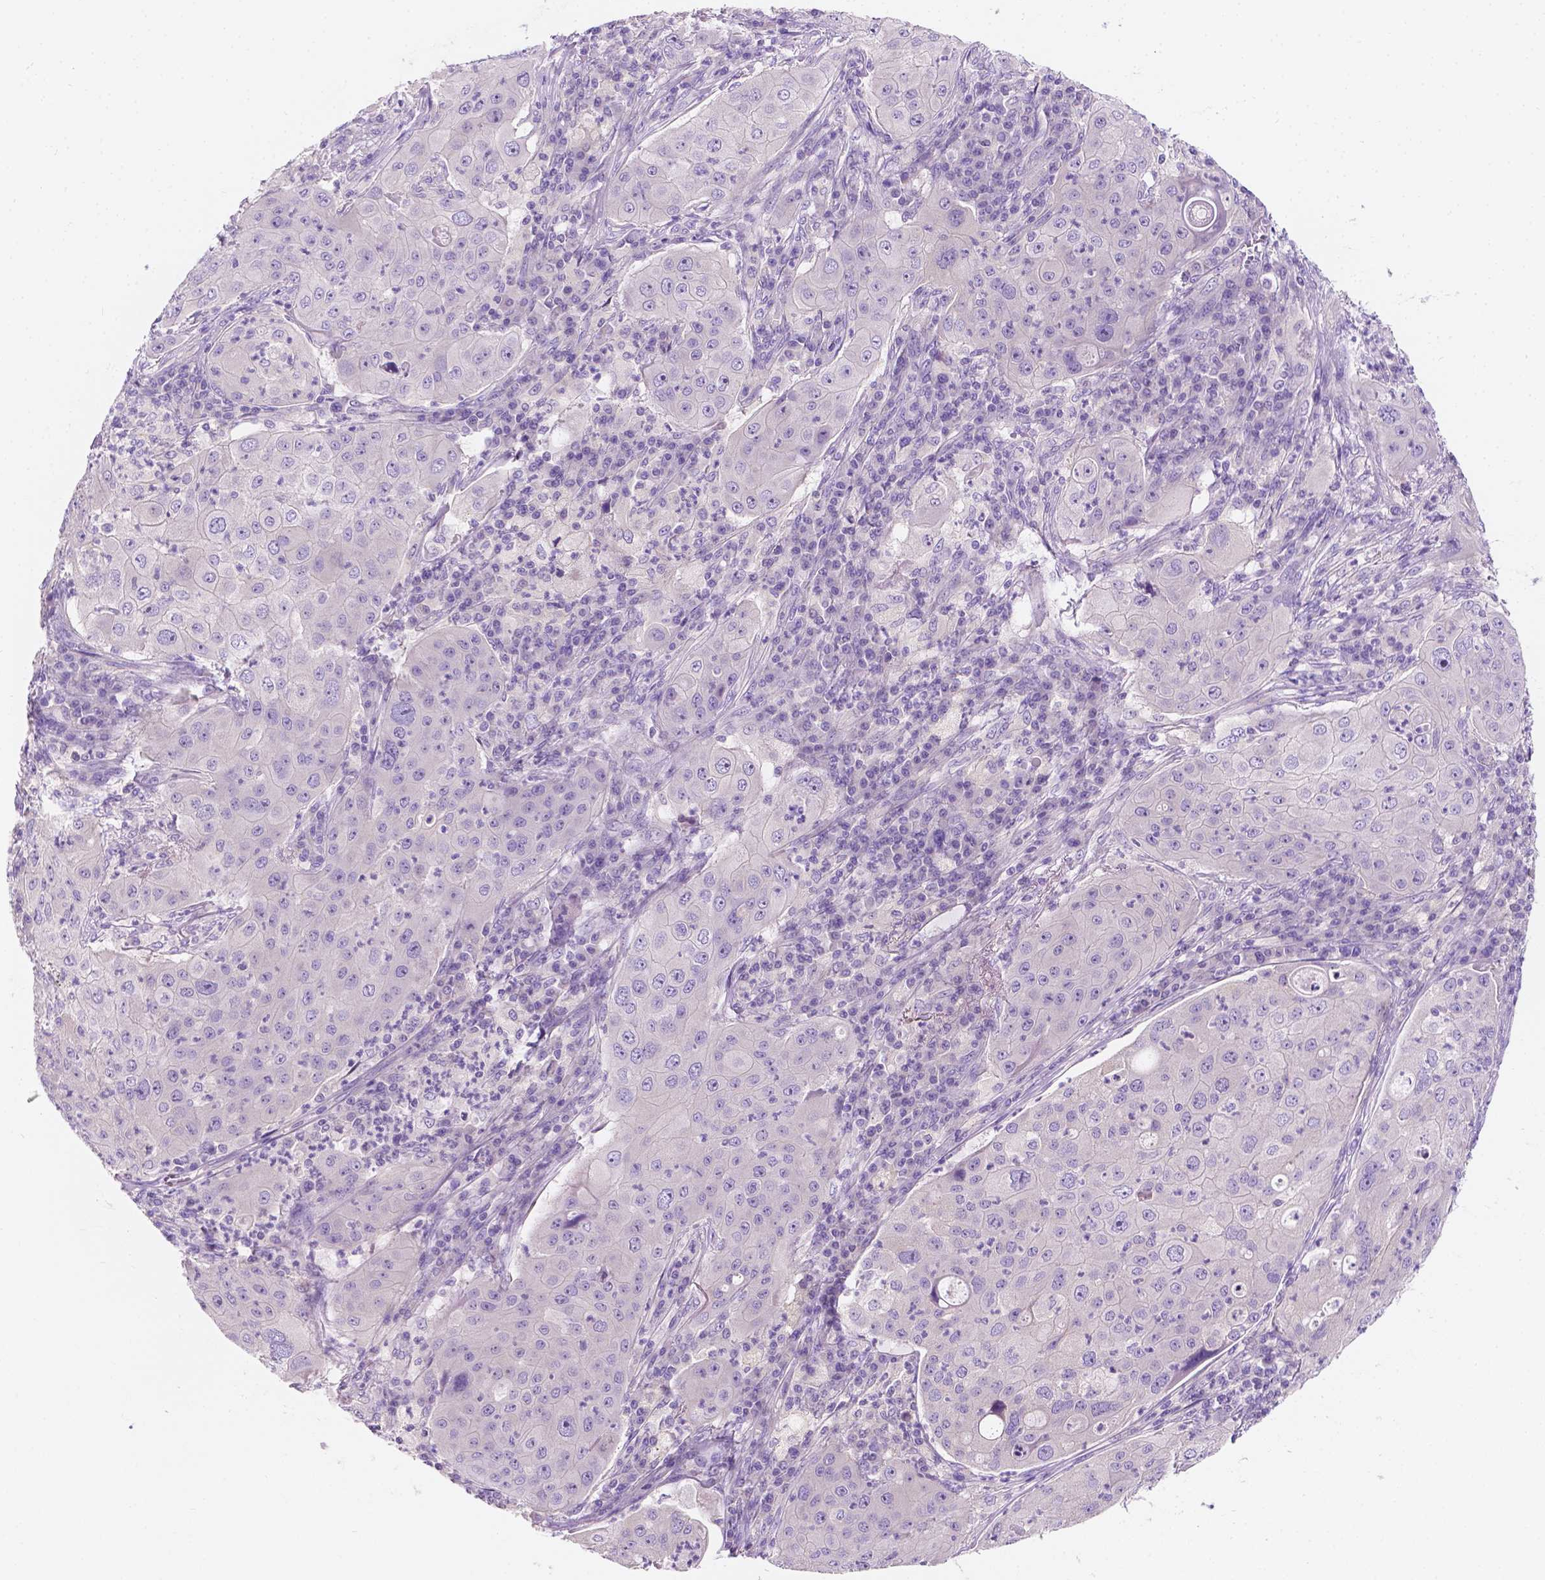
{"staining": {"intensity": "negative", "quantity": "none", "location": "none"}, "tissue": "lung cancer", "cell_type": "Tumor cells", "image_type": "cancer", "snomed": [{"axis": "morphology", "description": "Squamous cell carcinoma, NOS"}, {"axis": "topography", "description": "Lung"}], "caption": "IHC of squamous cell carcinoma (lung) reveals no expression in tumor cells. The staining is performed using DAB brown chromogen with nuclei counter-stained in using hematoxylin.", "gene": "SIRT2", "patient": {"sex": "female", "age": 59}}